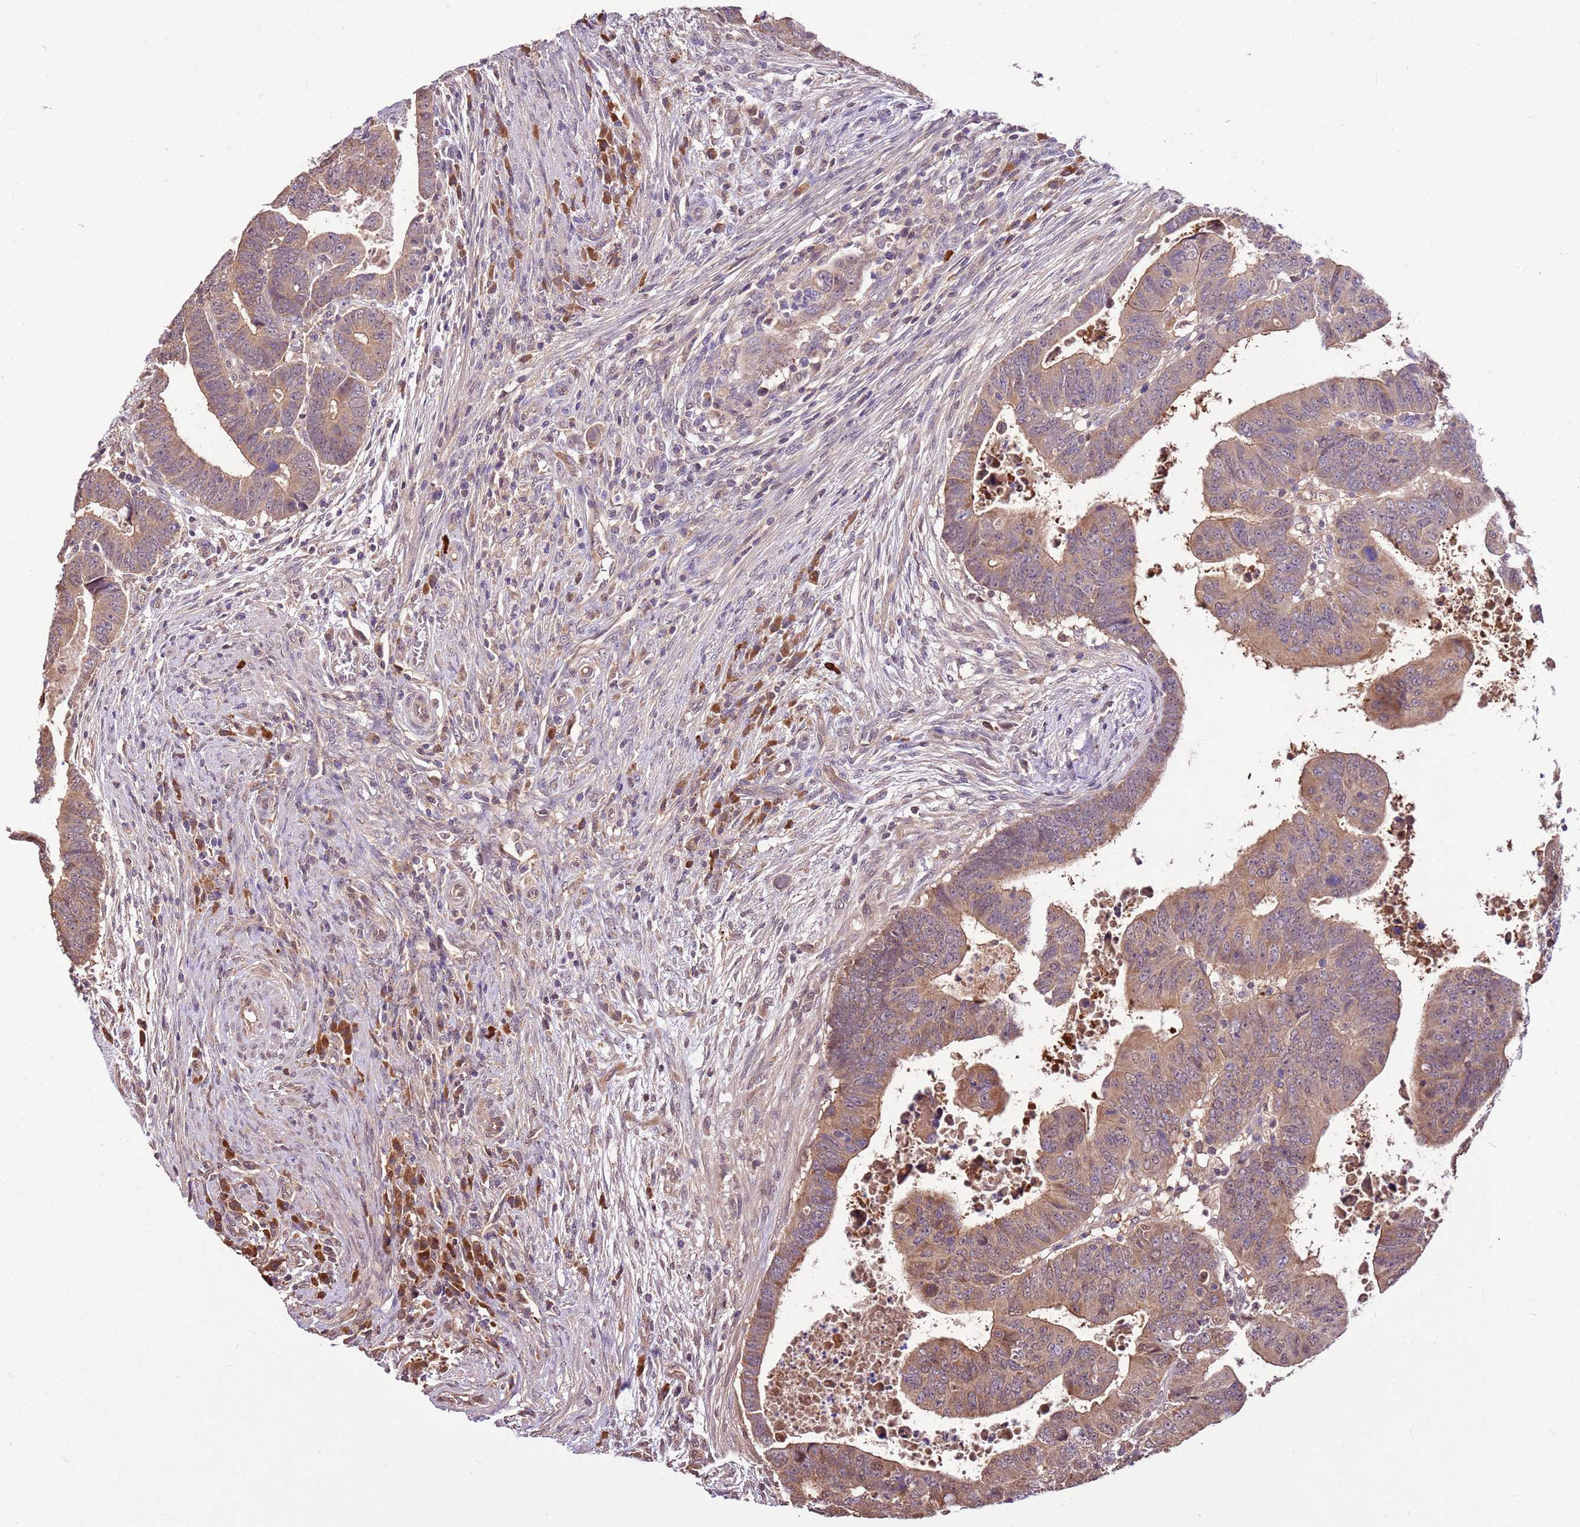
{"staining": {"intensity": "moderate", "quantity": ">75%", "location": "cytoplasmic/membranous"}, "tissue": "colorectal cancer", "cell_type": "Tumor cells", "image_type": "cancer", "snomed": [{"axis": "morphology", "description": "Normal tissue, NOS"}, {"axis": "morphology", "description": "Adenocarcinoma, NOS"}, {"axis": "topography", "description": "Rectum"}], "caption": "Protein analysis of colorectal cancer tissue shows moderate cytoplasmic/membranous positivity in about >75% of tumor cells.", "gene": "BBS5", "patient": {"sex": "female", "age": 65}}